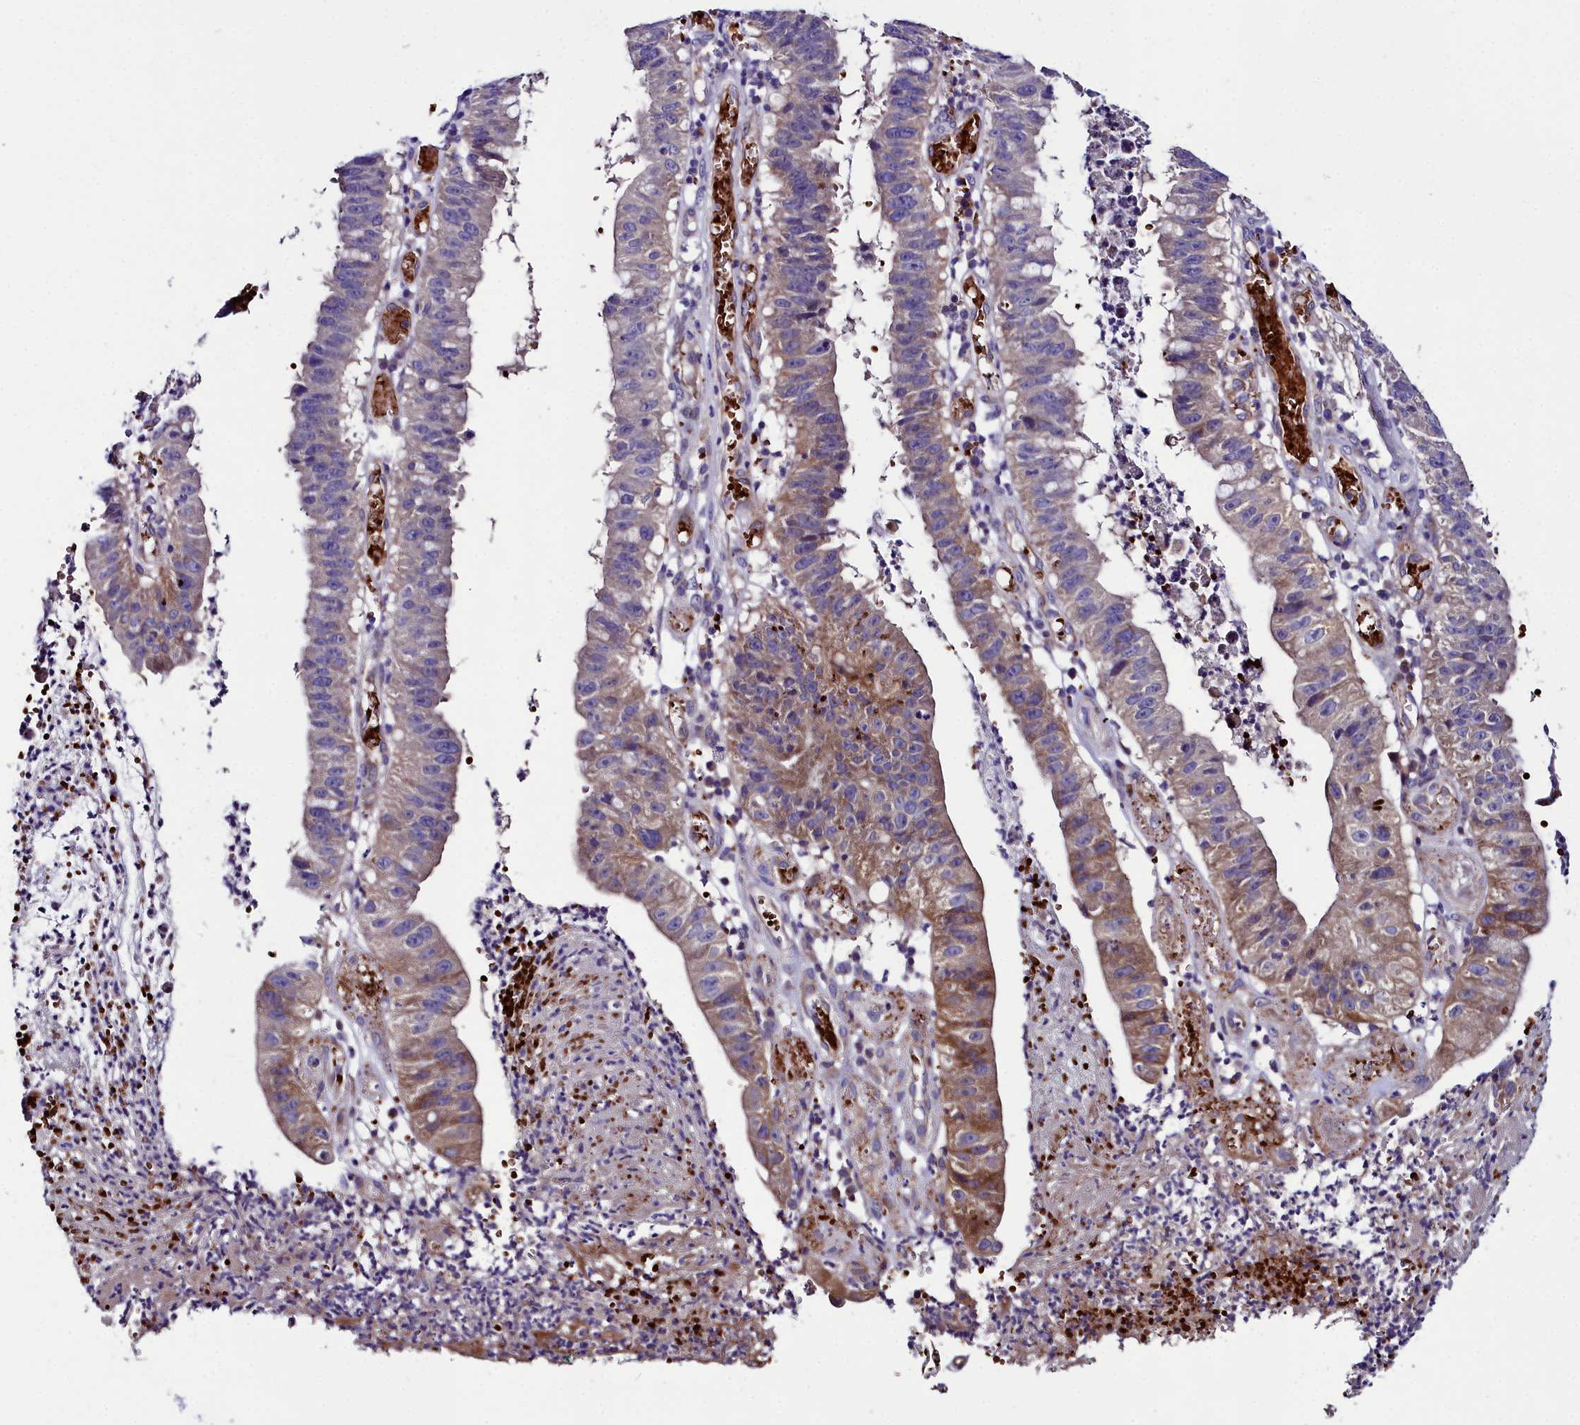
{"staining": {"intensity": "moderate", "quantity": "<25%", "location": "cytoplasmic/membranous"}, "tissue": "stomach cancer", "cell_type": "Tumor cells", "image_type": "cancer", "snomed": [{"axis": "morphology", "description": "Adenocarcinoma, NOS"}, {"axis": "topography", "description": "Stomach"}], "caption": "Immunohistochemistry (DAB) staining of human adenocarcinoma (stomach) displays moderate cytoplasmic/membranous protein staining in approximately <25% of tumor cells.", "gene": "CYP4F11", "patient": {"sex": "male", "age": 59}}